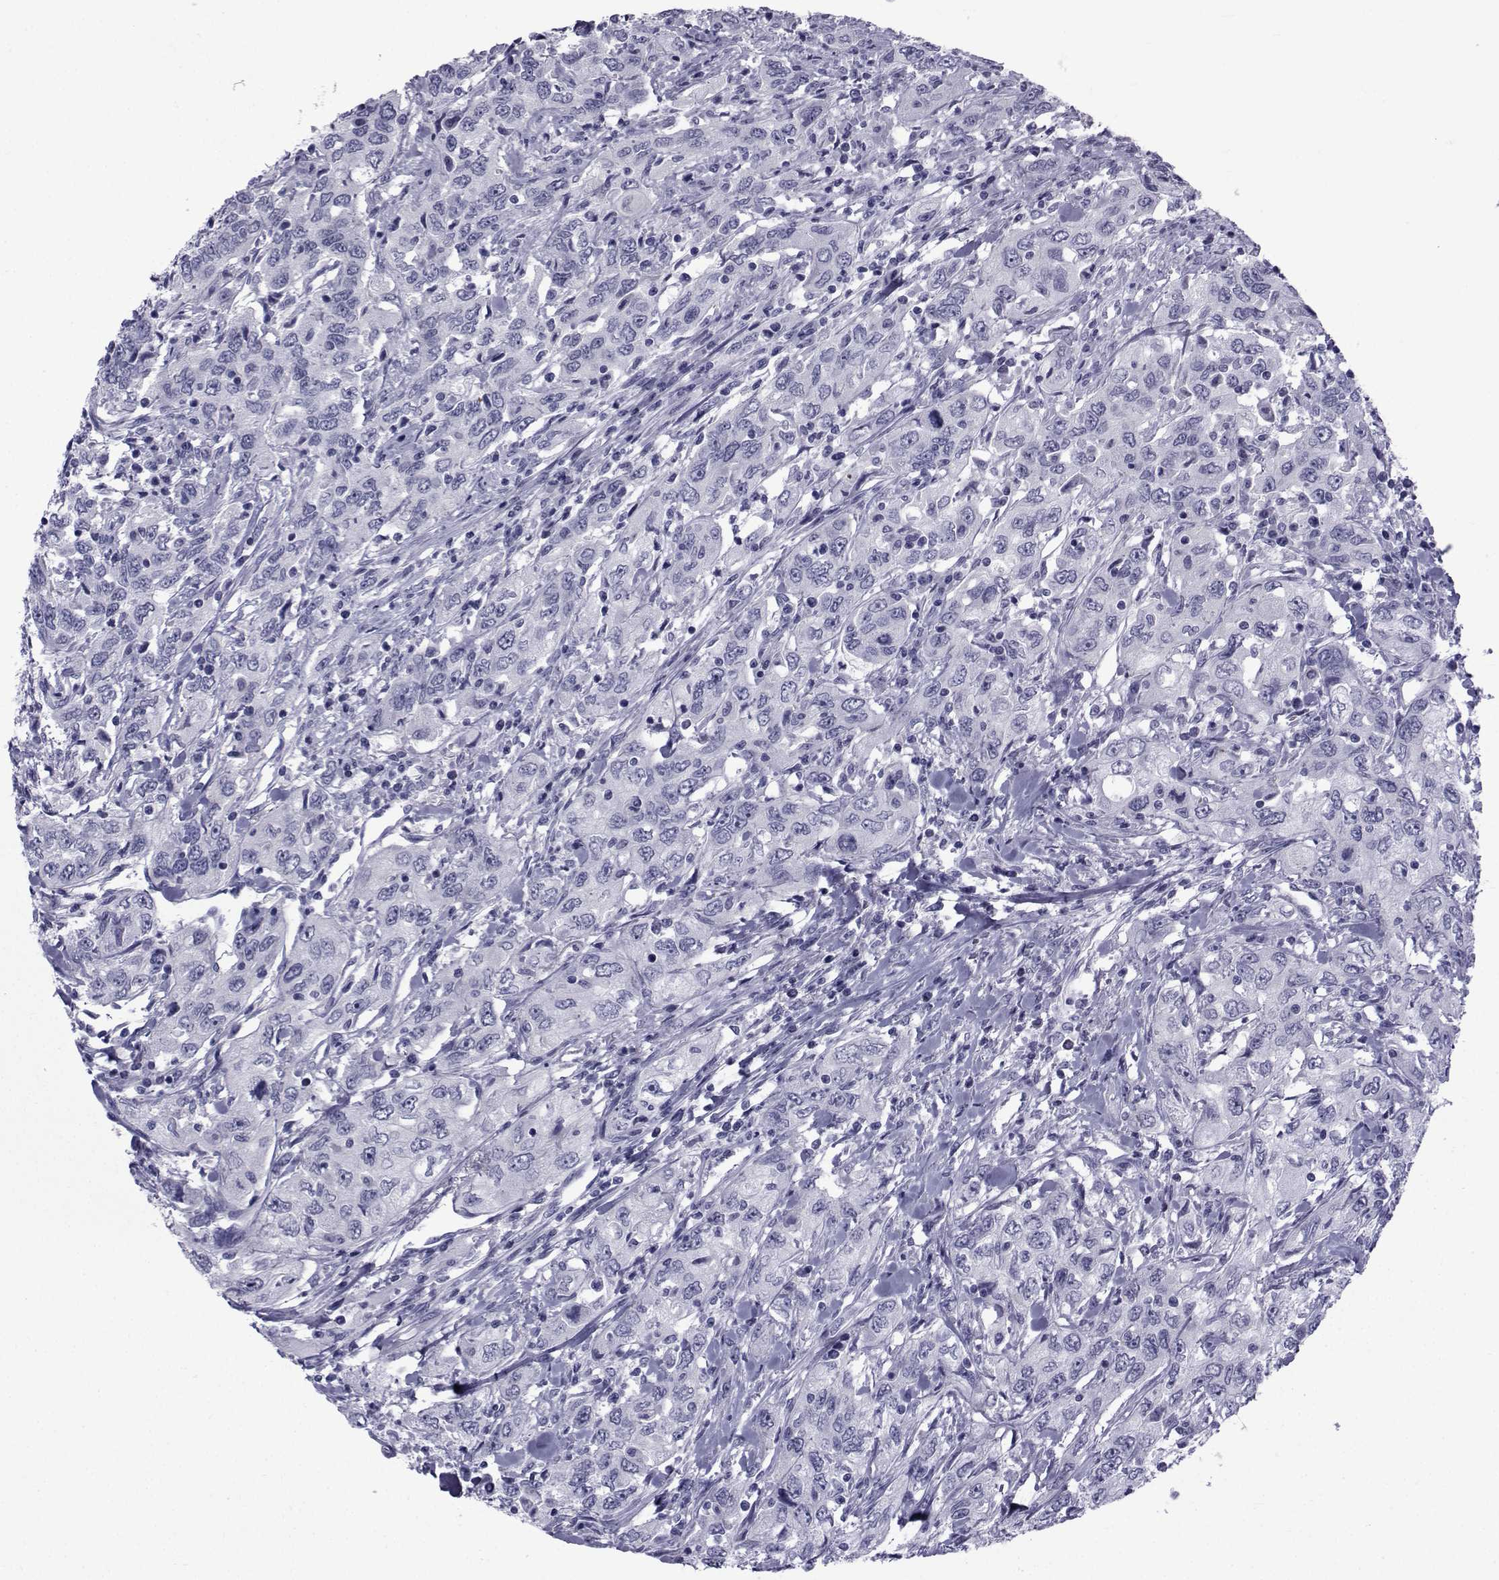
{"staining": {"intensity": "negative", "quantity": "none", "location": "none"}, "tissue": "urothelial cancer", "cell_type": "Tumor cells", "image_type": "cancer", "snomed": [{"axis": "morphology", "description": "Urothelial carcinoma, High grade"}, {"axis": "topography", "description": "Urinary bladder"}], "caption": "This micrograph is of urothelial cancer stained with immunohistochemistry (IHC) to label a protein in brown with the nuclei are counter-stained blue. There is no positivity in tumor cells.", "gene": "PDE6H", "patient": {"sex": "male", "age": 76}}